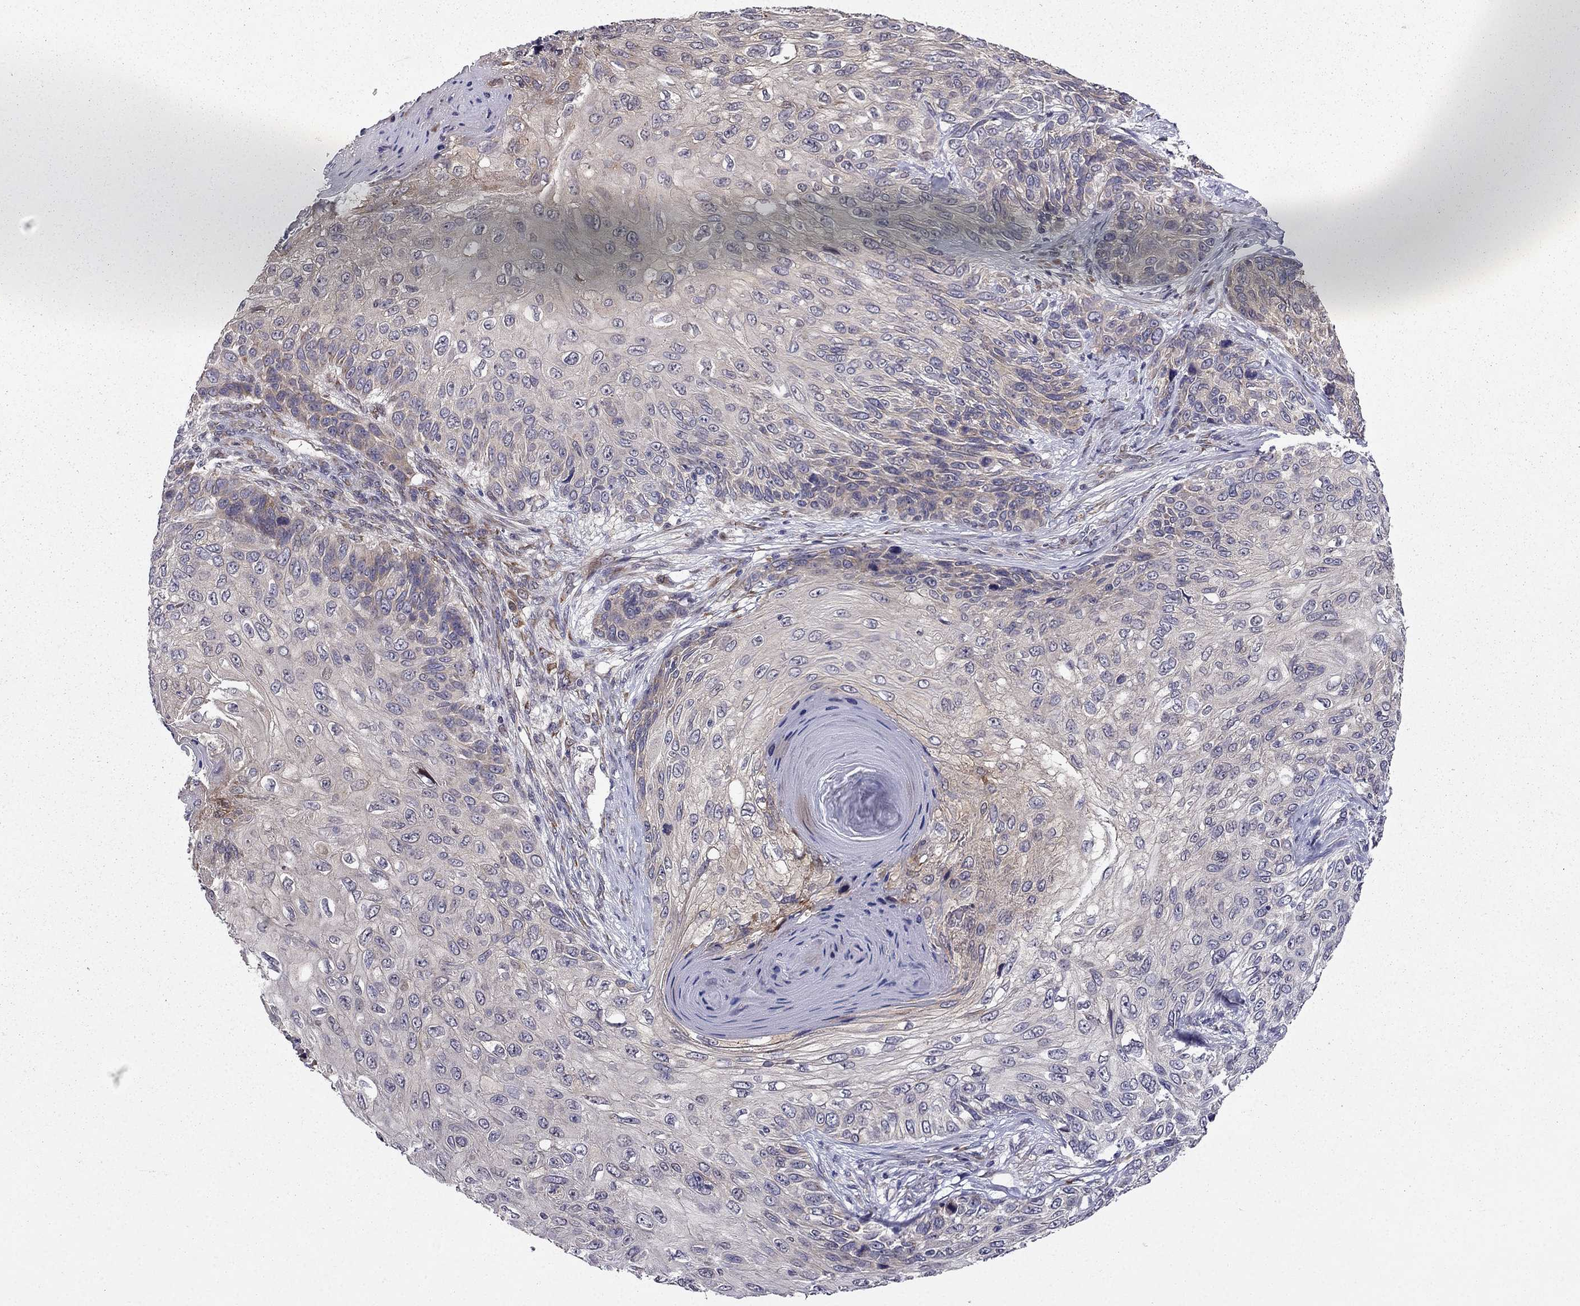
{"staining": {"intensity": "weak", "quantity": "25%-75%", "location": "cytoplasmic/membranous"}, "tissue": "skin cancer", "cell_type": "Tumor cells", "image_type": "cancer", "snomed": [{"axis": "morphology", "description": "Squamous cell carcinoma, NOS"}, {"axis": "topography", "description": "Skin"}], "caption": "Protein expression analysis of human skin cancer reveals weak cytoplasmic/membranous positivity in about 25%-75% of tumor cells.", "gene": "ARHGEF28", "patient": {"sex": "male", "age": 92}}